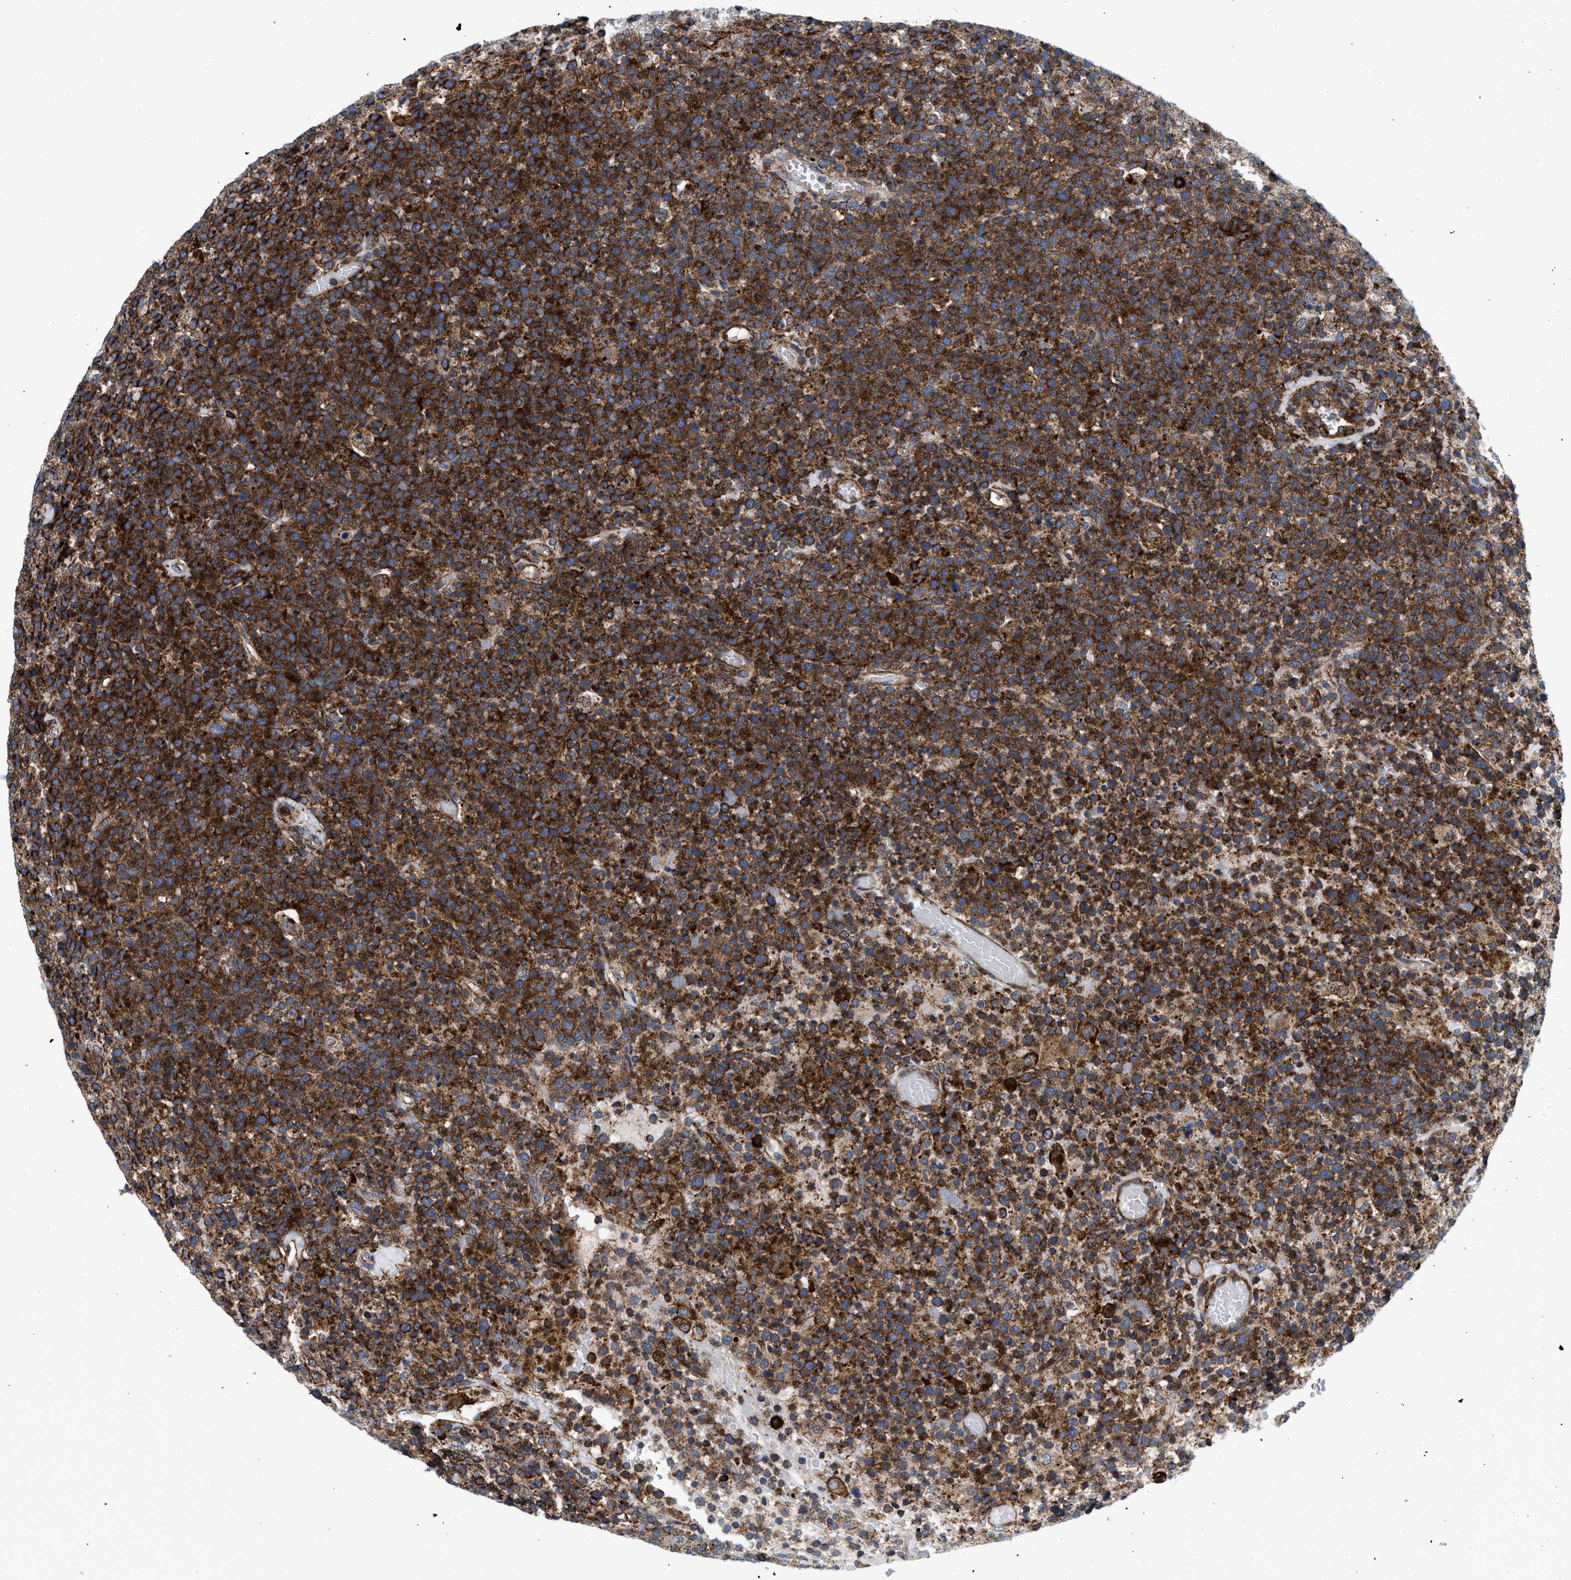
{"staining": {"intensity": "strong", "quantity": ">75%", "location": "cytoplasmic/membranous"}, "tissue": "lymphoma", "cell_type": "Tumor cells", "image_type": "cancer", "snomed": [{"axis": "morphology", "description": "Malignant lymphoma, non-Hodgkin's type, High grade"}, {"axis": "topography", "description": "Lymph node"}], "caption": "This histopathology image exhibits lymphoma stained with immunohistochemistry to label a protein in brown. The cytoplasmic/membranous of tumor cells show strong positivity for the protein. Nuclei are counter-stained blue.", "gene": "SPAST", "patient": {"sex": "male", "age": 61}}